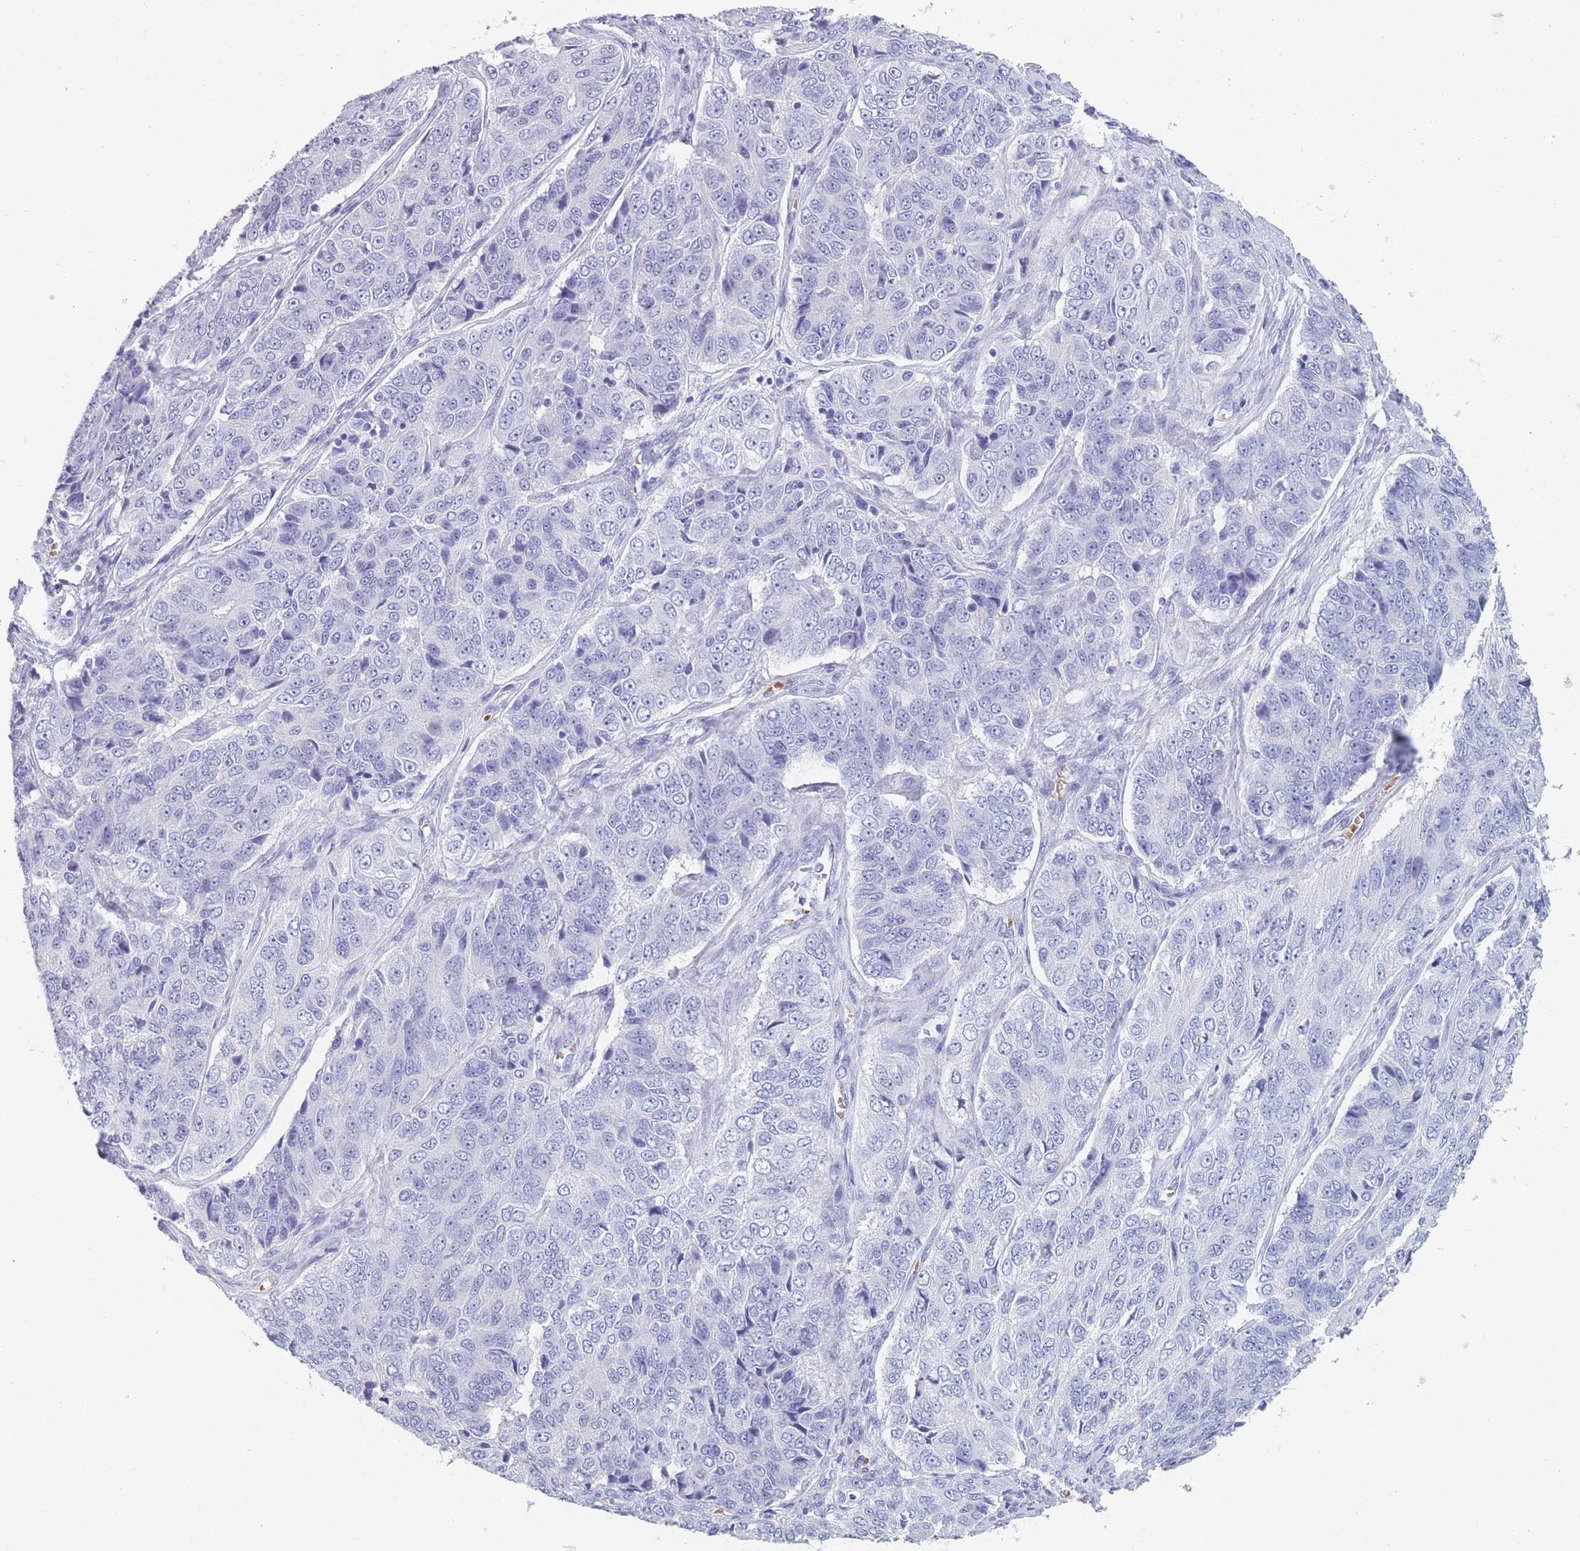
{"staining": {"intensity": "negative", "quantity": "none", "location": "none"}, "tissue": "ovarian cancer", "cell_type": "Tumor cells", "image_type": "cancer", "snomed": [{"axis": "morphology", "description": "Carcinoma, endometroid"}, {"axis": "topography", "description": "Ovary"}], "caption": "Immunohistochemical staining of human ovarian cancer demonstrates no significant staining in tumor cells.", "gene": "OR5D16", "patient": {"sex": "female", "age": 51}}